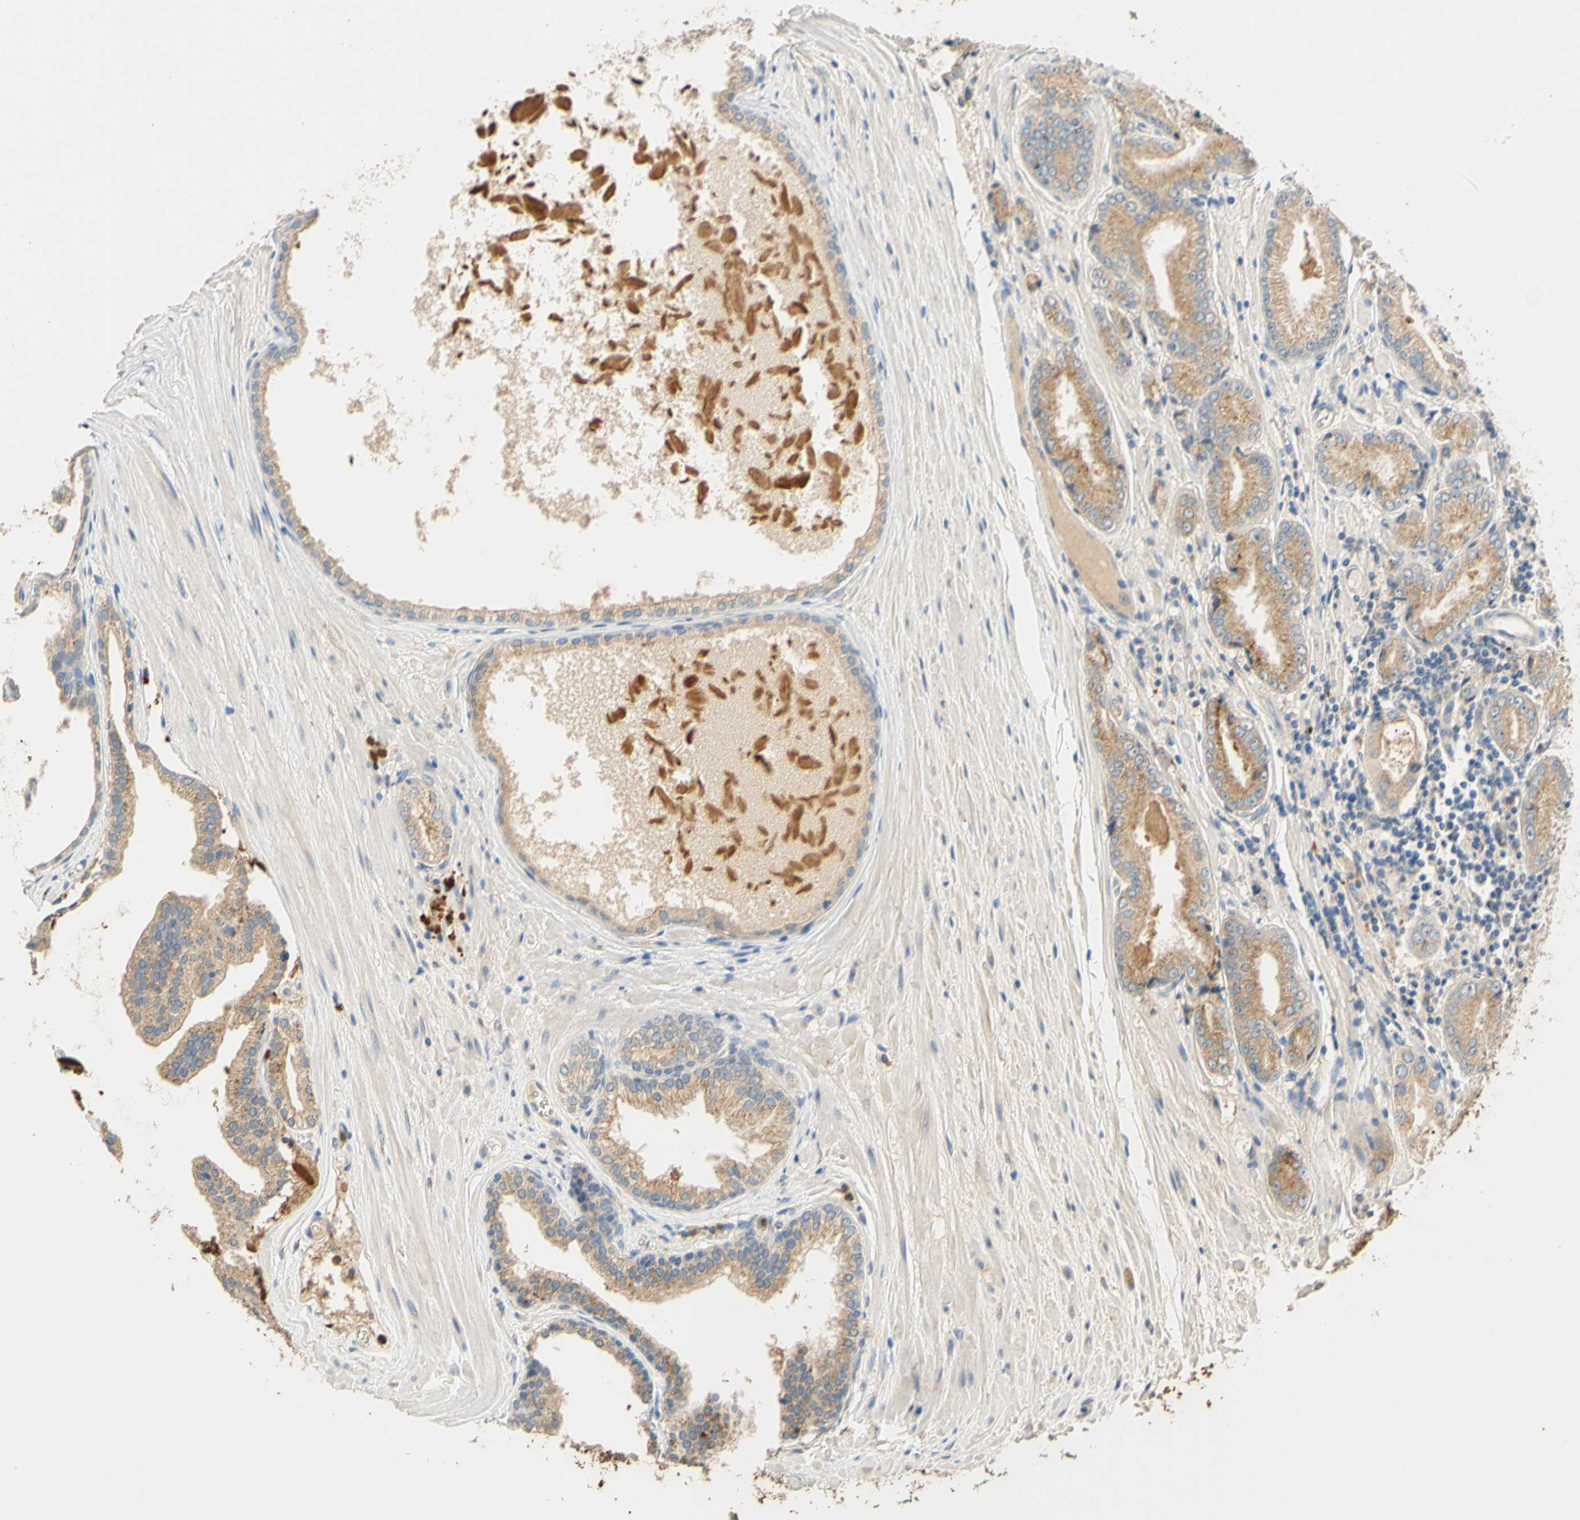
{"staining": {"intensity": "moderate", "quantity": ">75%", "location": "cytoplasmic/membranous"}, "tissue": "prostate cancer", "cell_type": "Tumor cells", "image_type": "cancer", "snomed": [{"axis": "morphology", "description": "Adenocarcinoma, High grade"}, {"axis": "topography", "description": "Prostate"}], "caption": "Immunohistochemical staining of human prostate cancer reveals medium levels of moderate cytoplasmic/membranous protein positivity in about >75% of tumor cells.", "gene": "ENTREP2", "patient": {"sex": "male", "age": 59}}